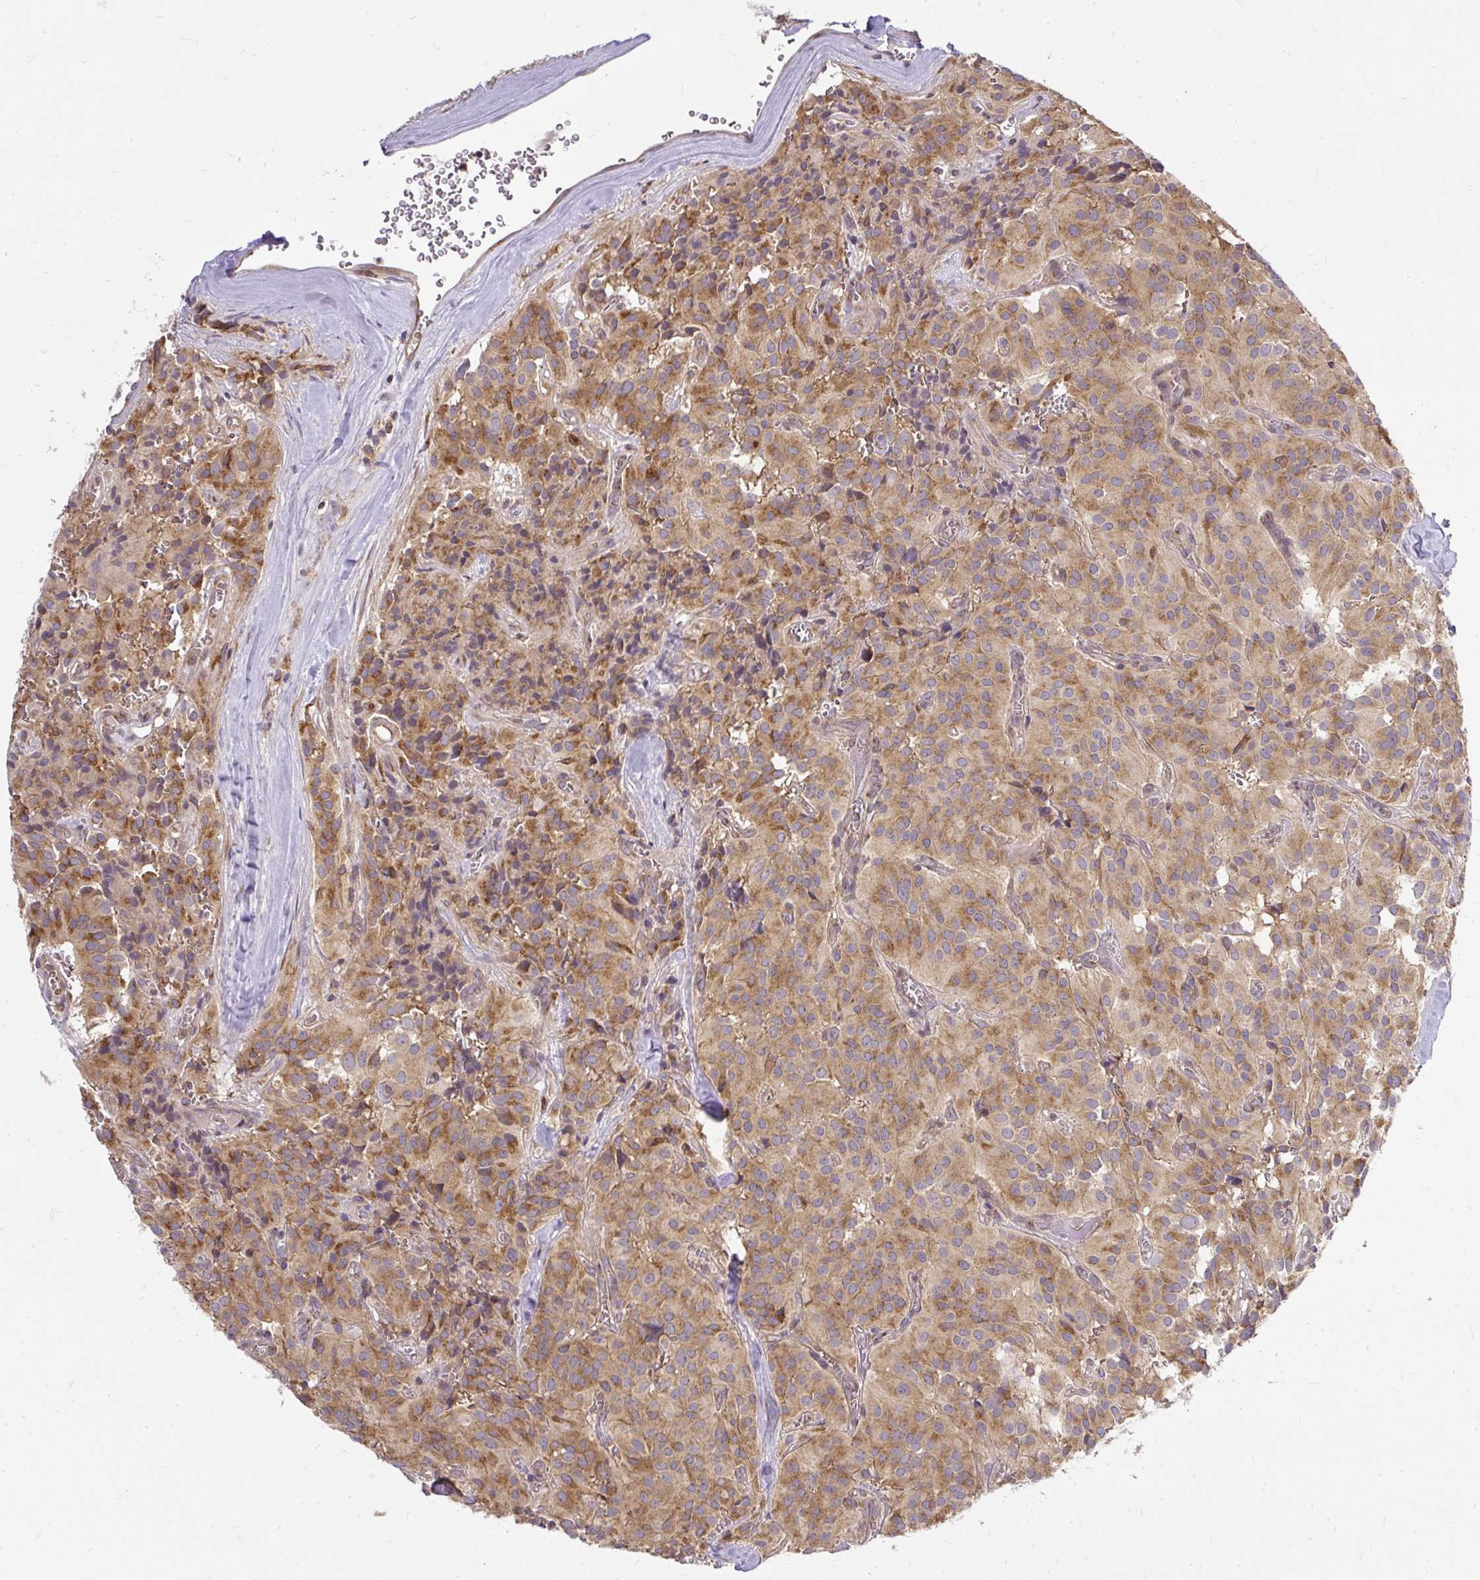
{"staining": {"intensity": "moderate", "quantity": ">75%", "location": "cytoplasmic/membranous"}, "tissue": "glioma", "cell_type": "Tumor cells", "image_type": "cancer", "snomed": [{"axis": "morphology", "description": "Glioma, malignant, Low grade"}, {"axis": "topography", "description": "Brain"}], "caption": "Protein expression analysis of glioma reveals moderate cytoplasmic/membranous expression in approximately >75% of tumor cells.", "gene": "SMC4", "patient": {"sex": "male", "age": 42}}